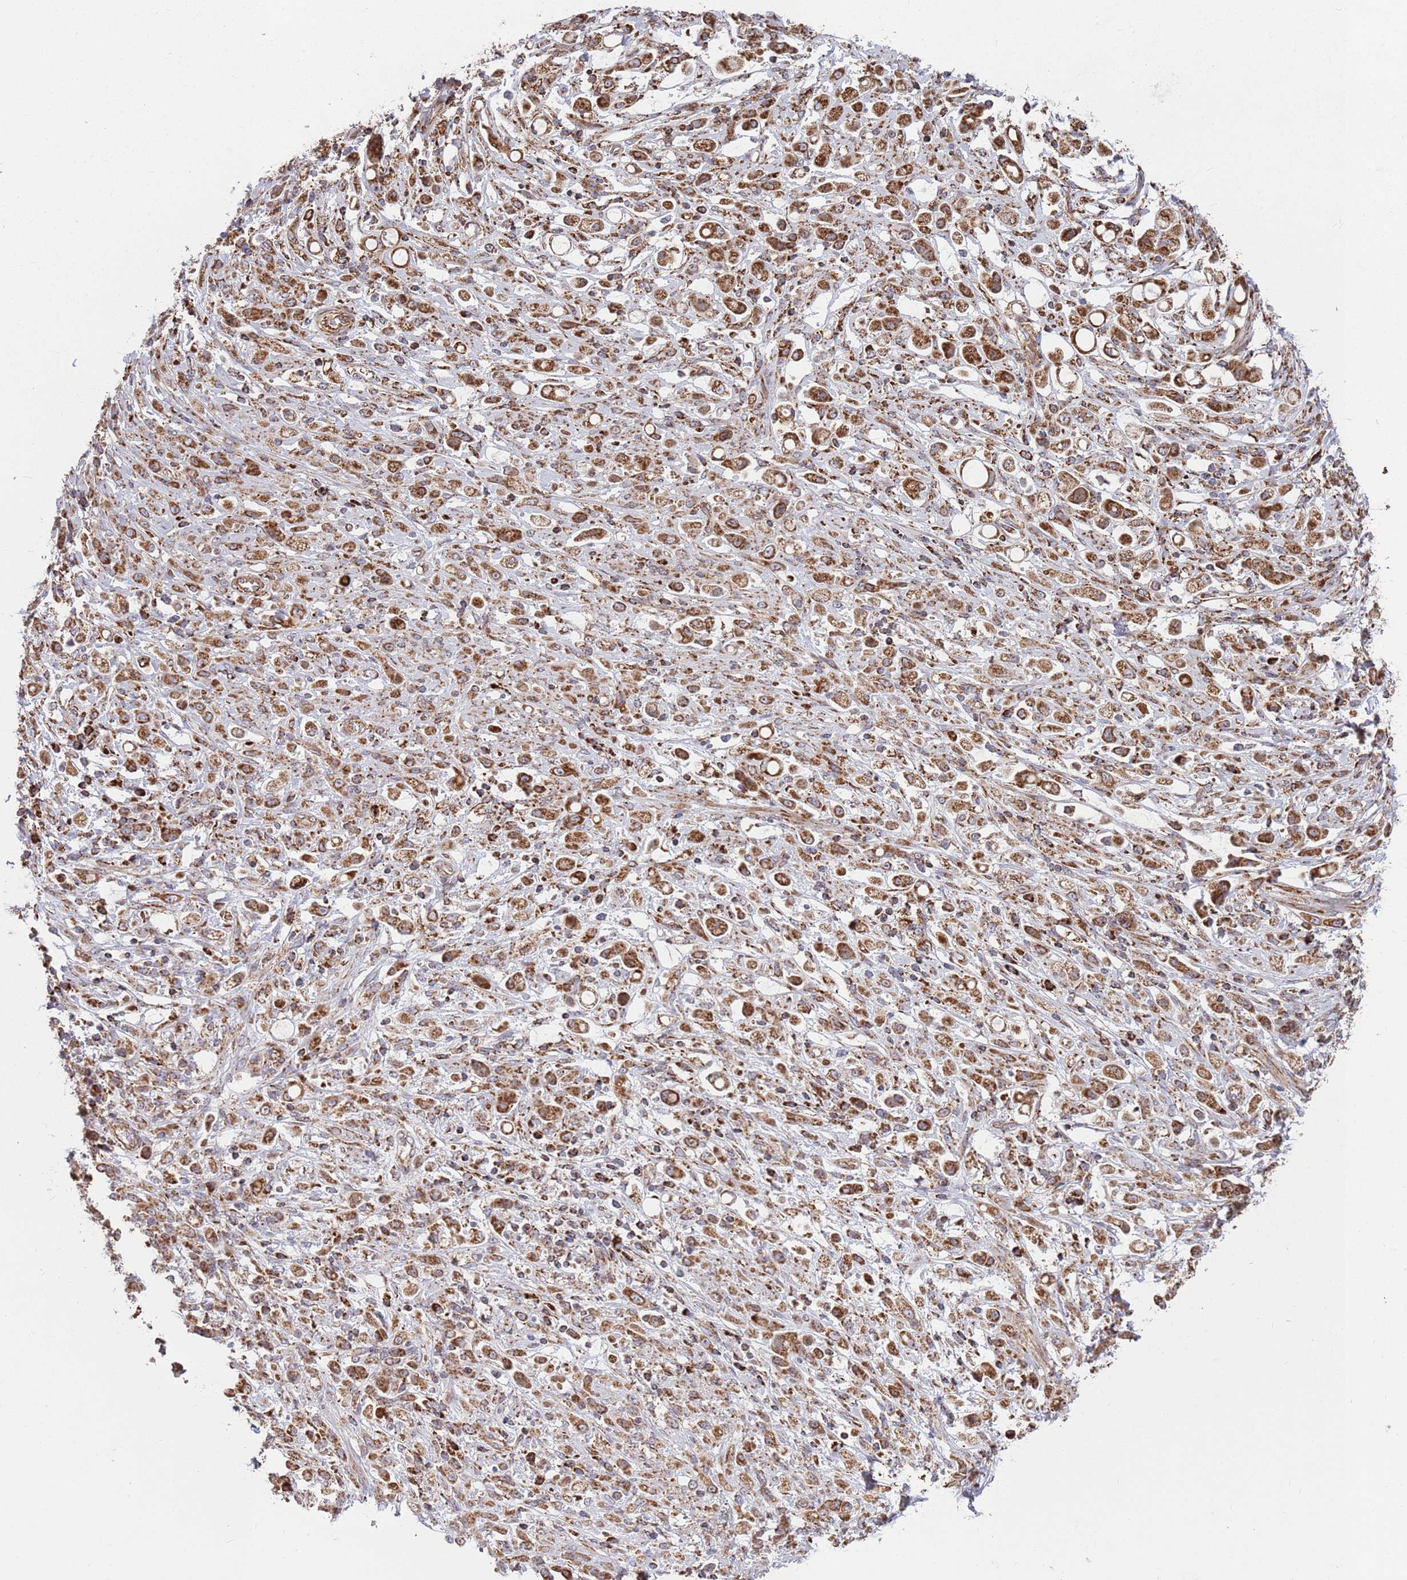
{"staining": {"intensity": "strong", "quantity": ">75%", "location": "cytoplasmic/membranous"}, "tissue": "stomach cancer", "cell_type": "Tumor cells", "image_type": "cancer", "snomed": [{"axis": "morphology", "description": "Adenocarcinoma, NOS"}, {"axis": "topography", "description": "Stomach"}], "caption": "Protein analysis of stomach cancer tissue displays strong cytoplasmic/membranous positivity in approximately >75% of tumor cells. Using DAB (3,3'-diaminobenzidine) (brown) and hematoxylin (blue) stains, captured at high magnification using brightfield microscopy.", "gene": "ATP5PD", "patient": {"sex": "female", "age": 60}}